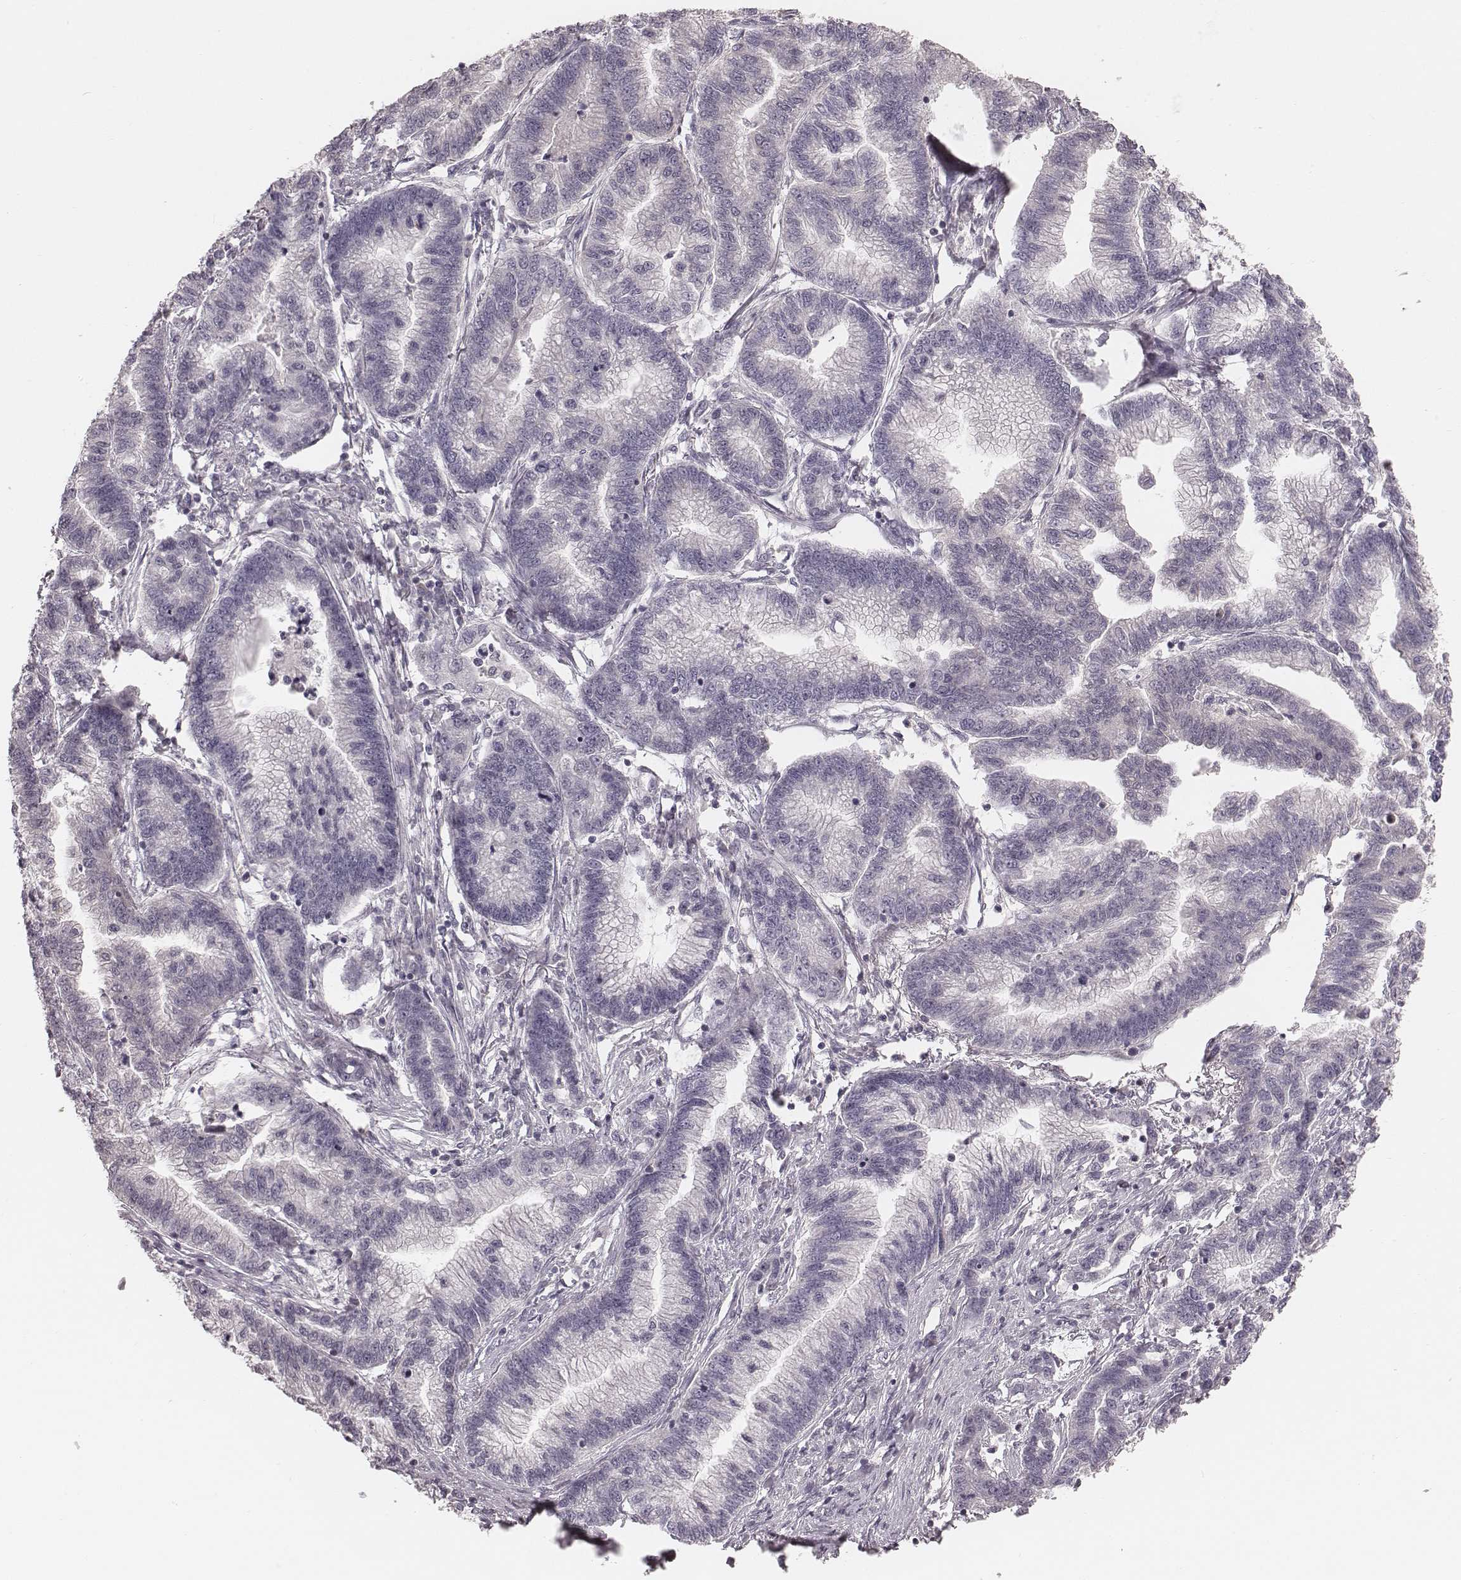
{"staining": {"intensity": "negative", "quantity": "none", "location": "none"}, "tissue": "stomach cancer", "cell_type": "Tumor cells", "image_type": "cancer", "snomed": [{"axis": "morphology", "description": "Adenocarcinoma, NOS"}, {"axis": "topography", "description": "Stomach"}], "caption": "Adenocarcinoma (stomach) was stained to show a protein in brown. There is no significant expression in tumor cells.", "gene": "IQCG", "patient": {"sex": "male", "age": 83}}